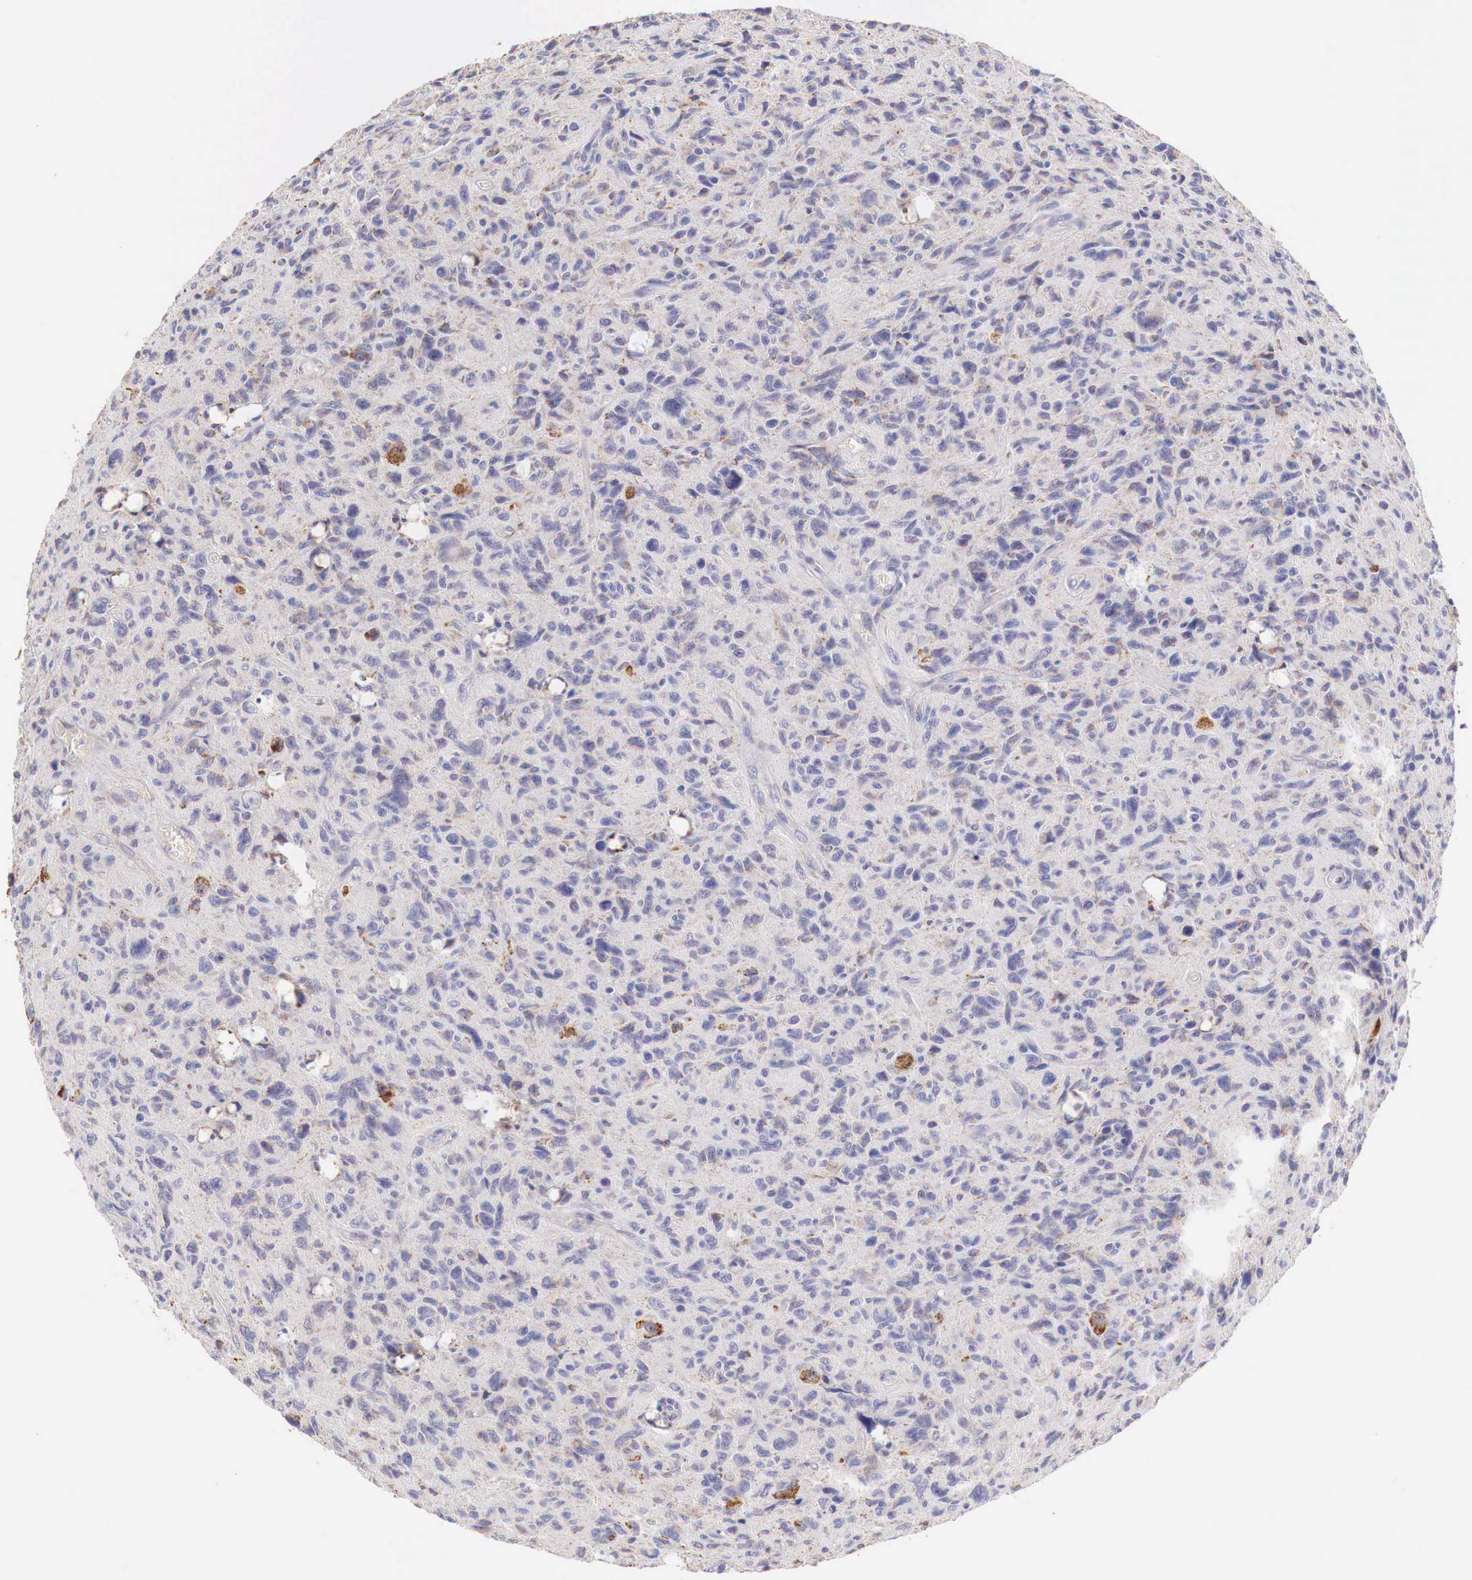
{"staining": {"intensity": "weak", "quantity": "<25%", "location": "cytoplasmic/membranous"}, "tissue": "glioma", "cell_type": "Tumor cells", "image_type": "cancer", "snomed": [{"axis": "morphology", "description": "Glioma, malignant, High grade"}, {"axis": "topography", "description": "Brain"}], "caption": "This is a photomicrograph of IHC staining of malignant high-grade glioma, which shows no positivity in tumor cells.", "gene": "IDH3G", "patient": {"sex": "female", "age": 60}}